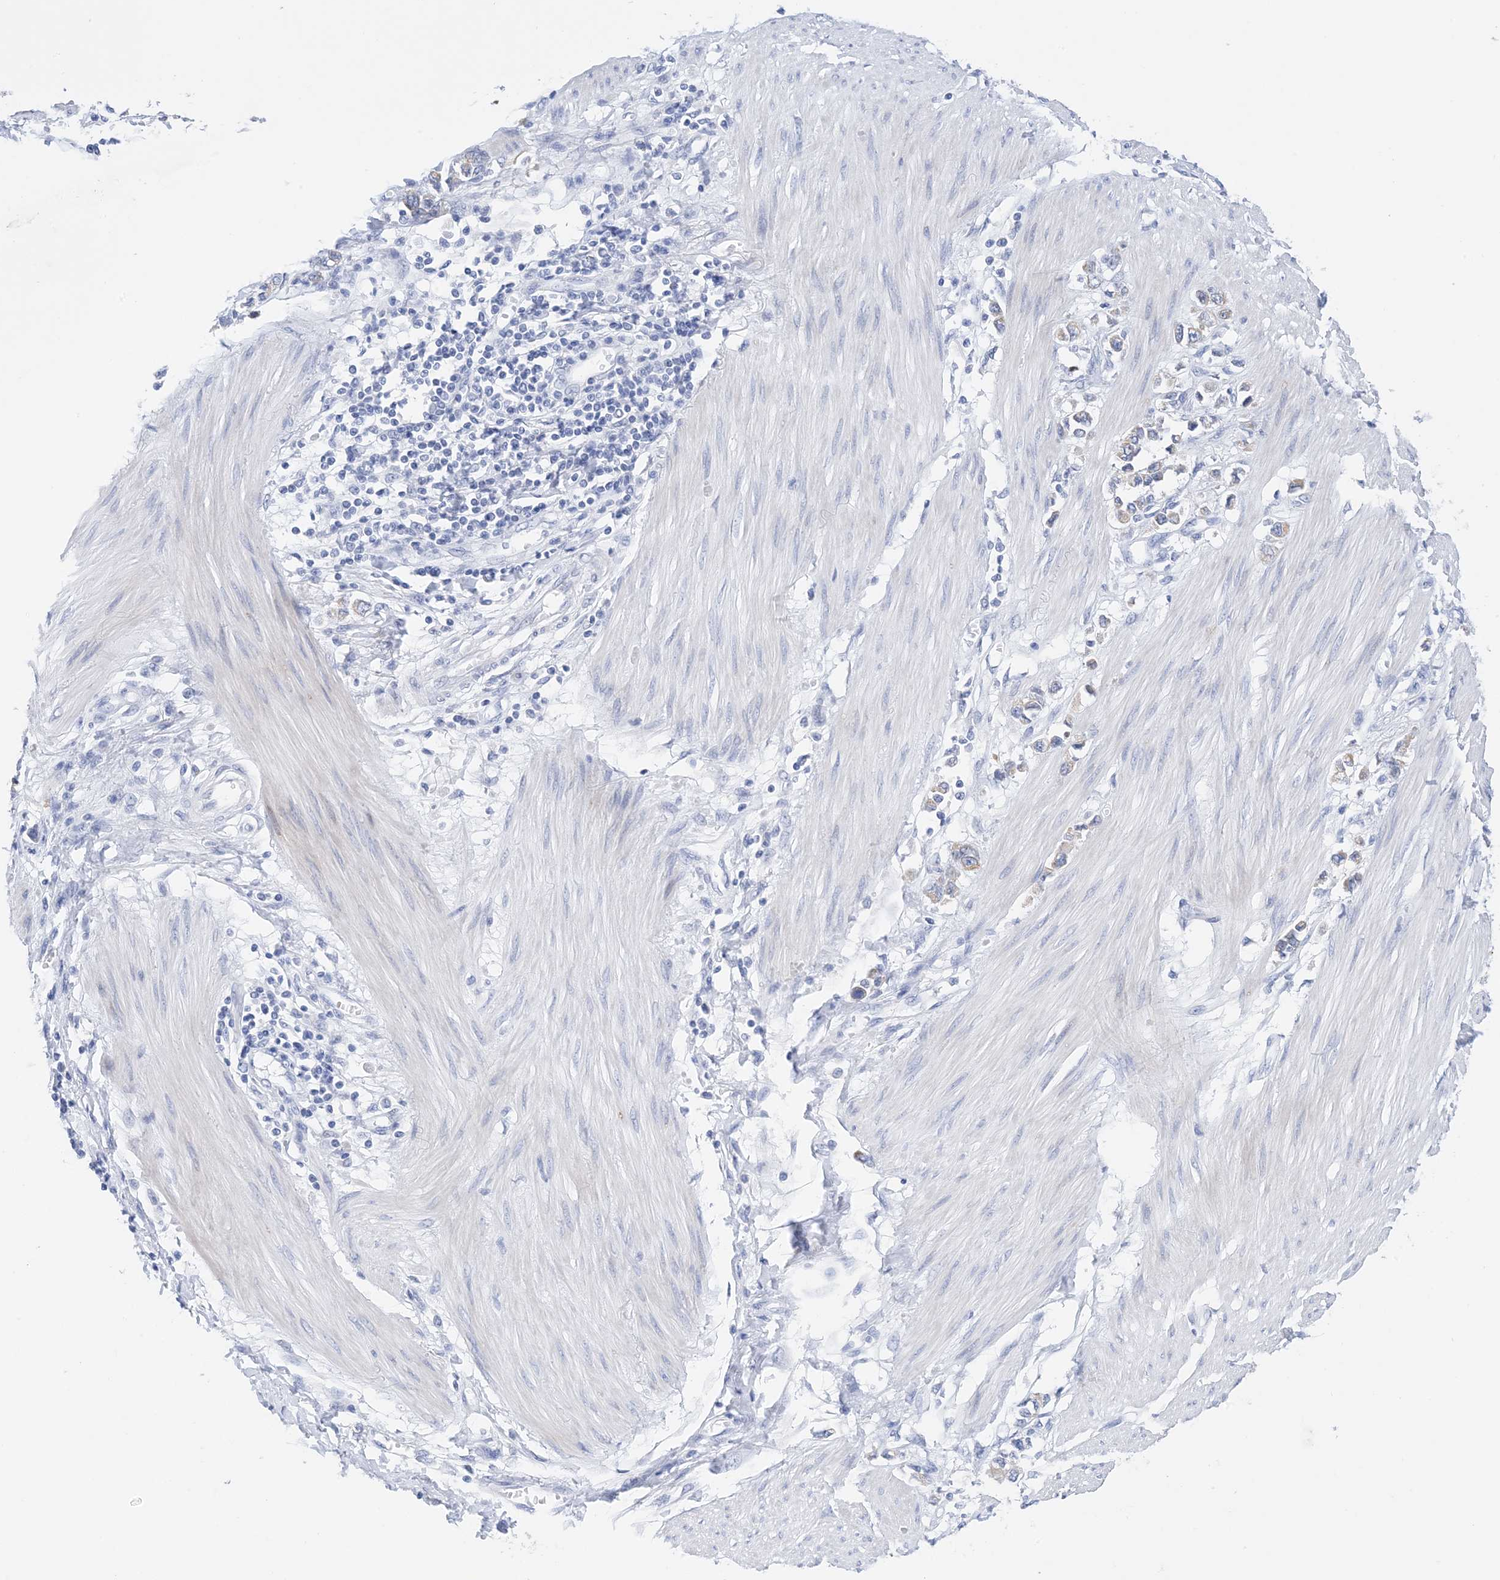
{"staining": {"intensity": "weak", "quantity": "<25%", "location": "cytoplasmic/membranous"}, "tissue": "stomach cancer", "cell_type": "Tumor cells", "image_type": "cancer", "snomed": [{"axis": "morphology", "description": "Adenocarcinoma, NOS"}, {"axis": "topography", "description": "Stomach"}], "caption": "Micrograph shows no protein staining in tumor cells of stomach cancer (adenocarcinoma) tissue. (IHC, brightfield microscopy, high magnification).", "gene": "PLK4", "patient": {"sex": "female", "age": 76}}